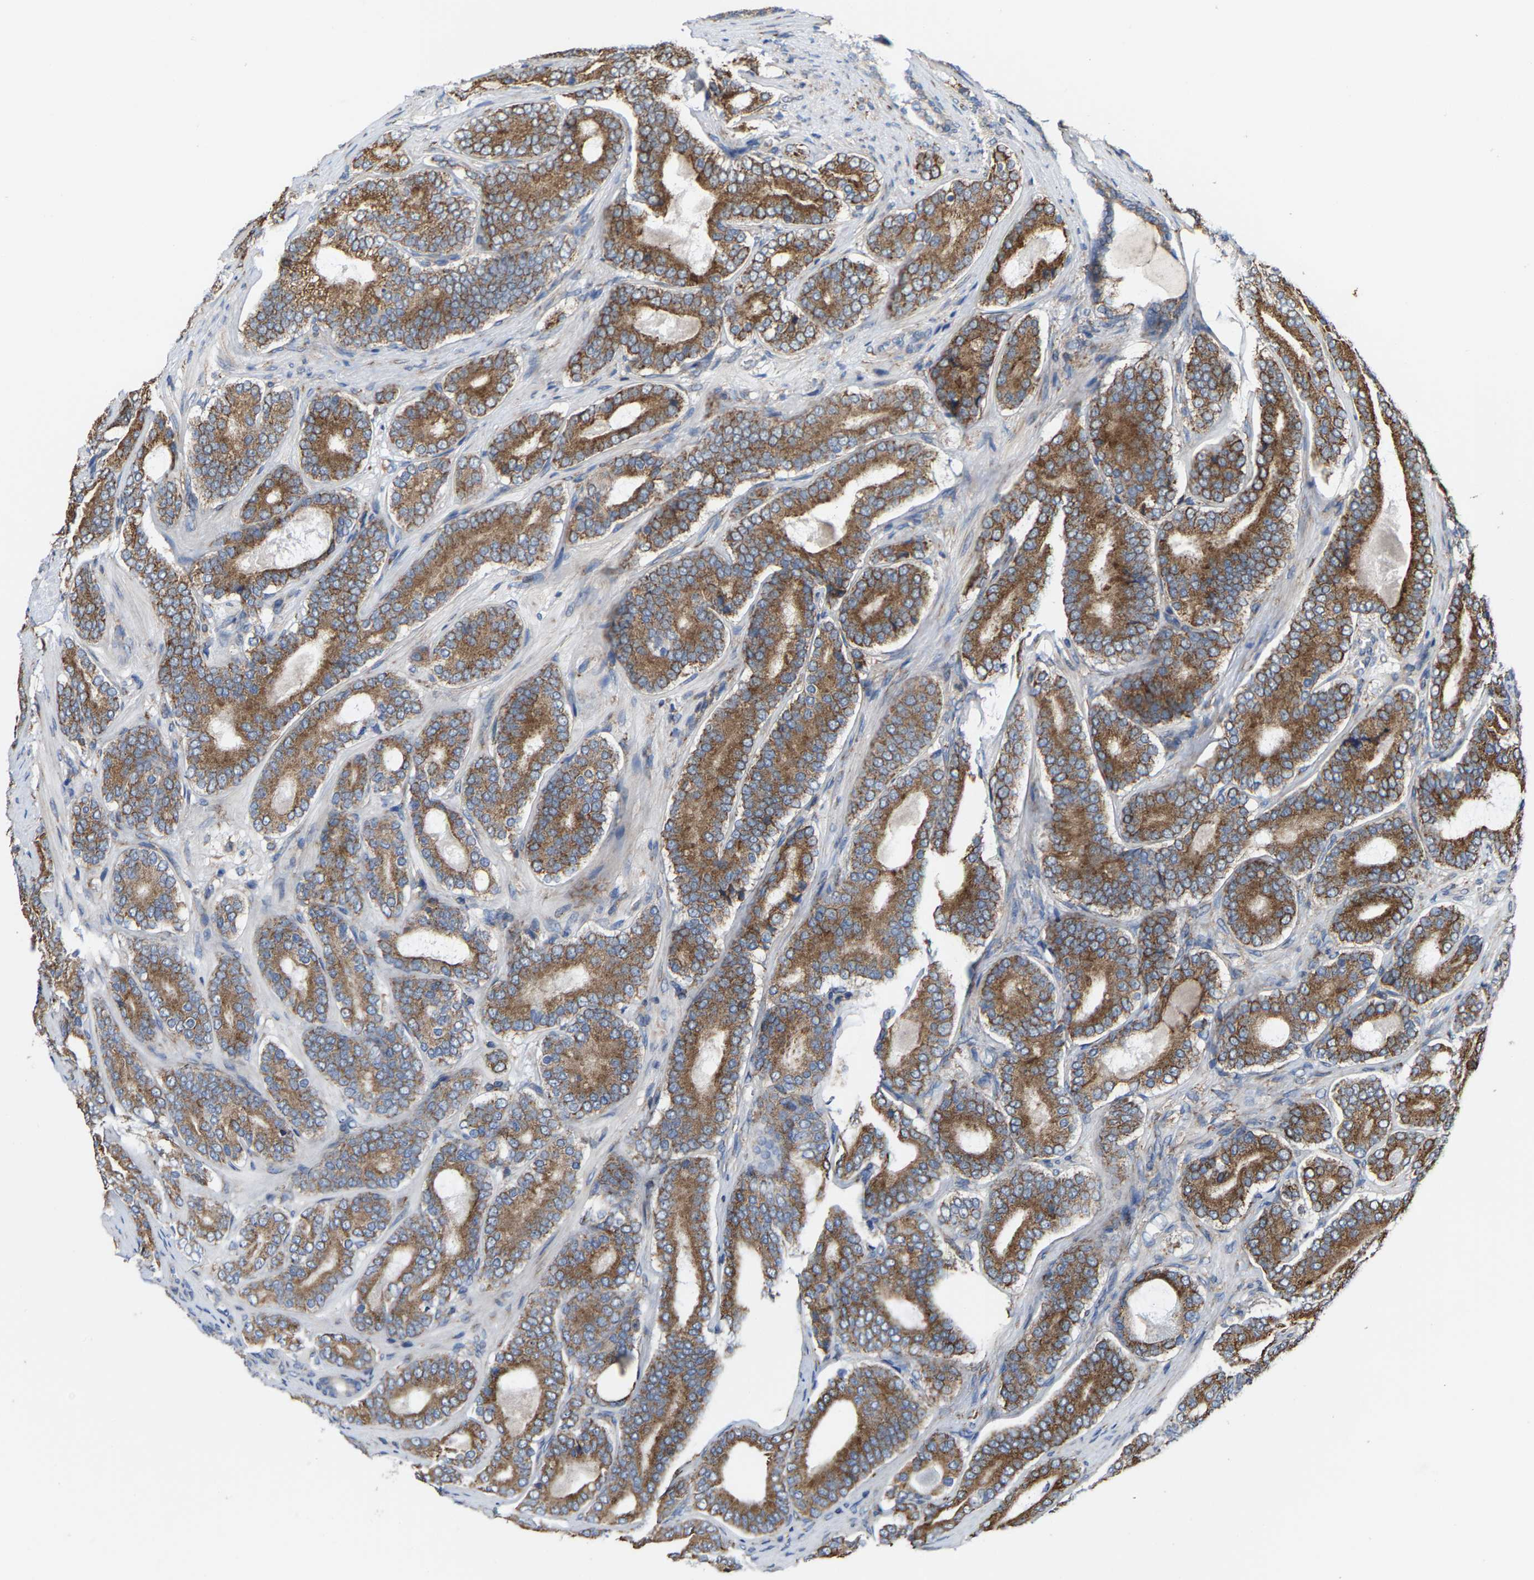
{"staining": {"intensity": "strong", "quantity": ">75%", "location": "cytoplasmic/membranous"}, "tissue": "prostate cancer", "cell_type": "Tumor cells", "image_type": "cancer", "snomed": [{"axis": "morphology", "description": "Adenocarcinoma, High grade"}, {"axis": "topography", "description": "Prostate"}], "caption": "The histopathology image shows staining of prostate high-grade adenocarcinoma, revealing strong cytoplasmic/membranous protein positivity (brown color) within tumor cells. (DAB = brown stain, brightfield microscopy at high magnification).", "gene": "FGD3", "patient": {"sex": "male", "age": 60}}